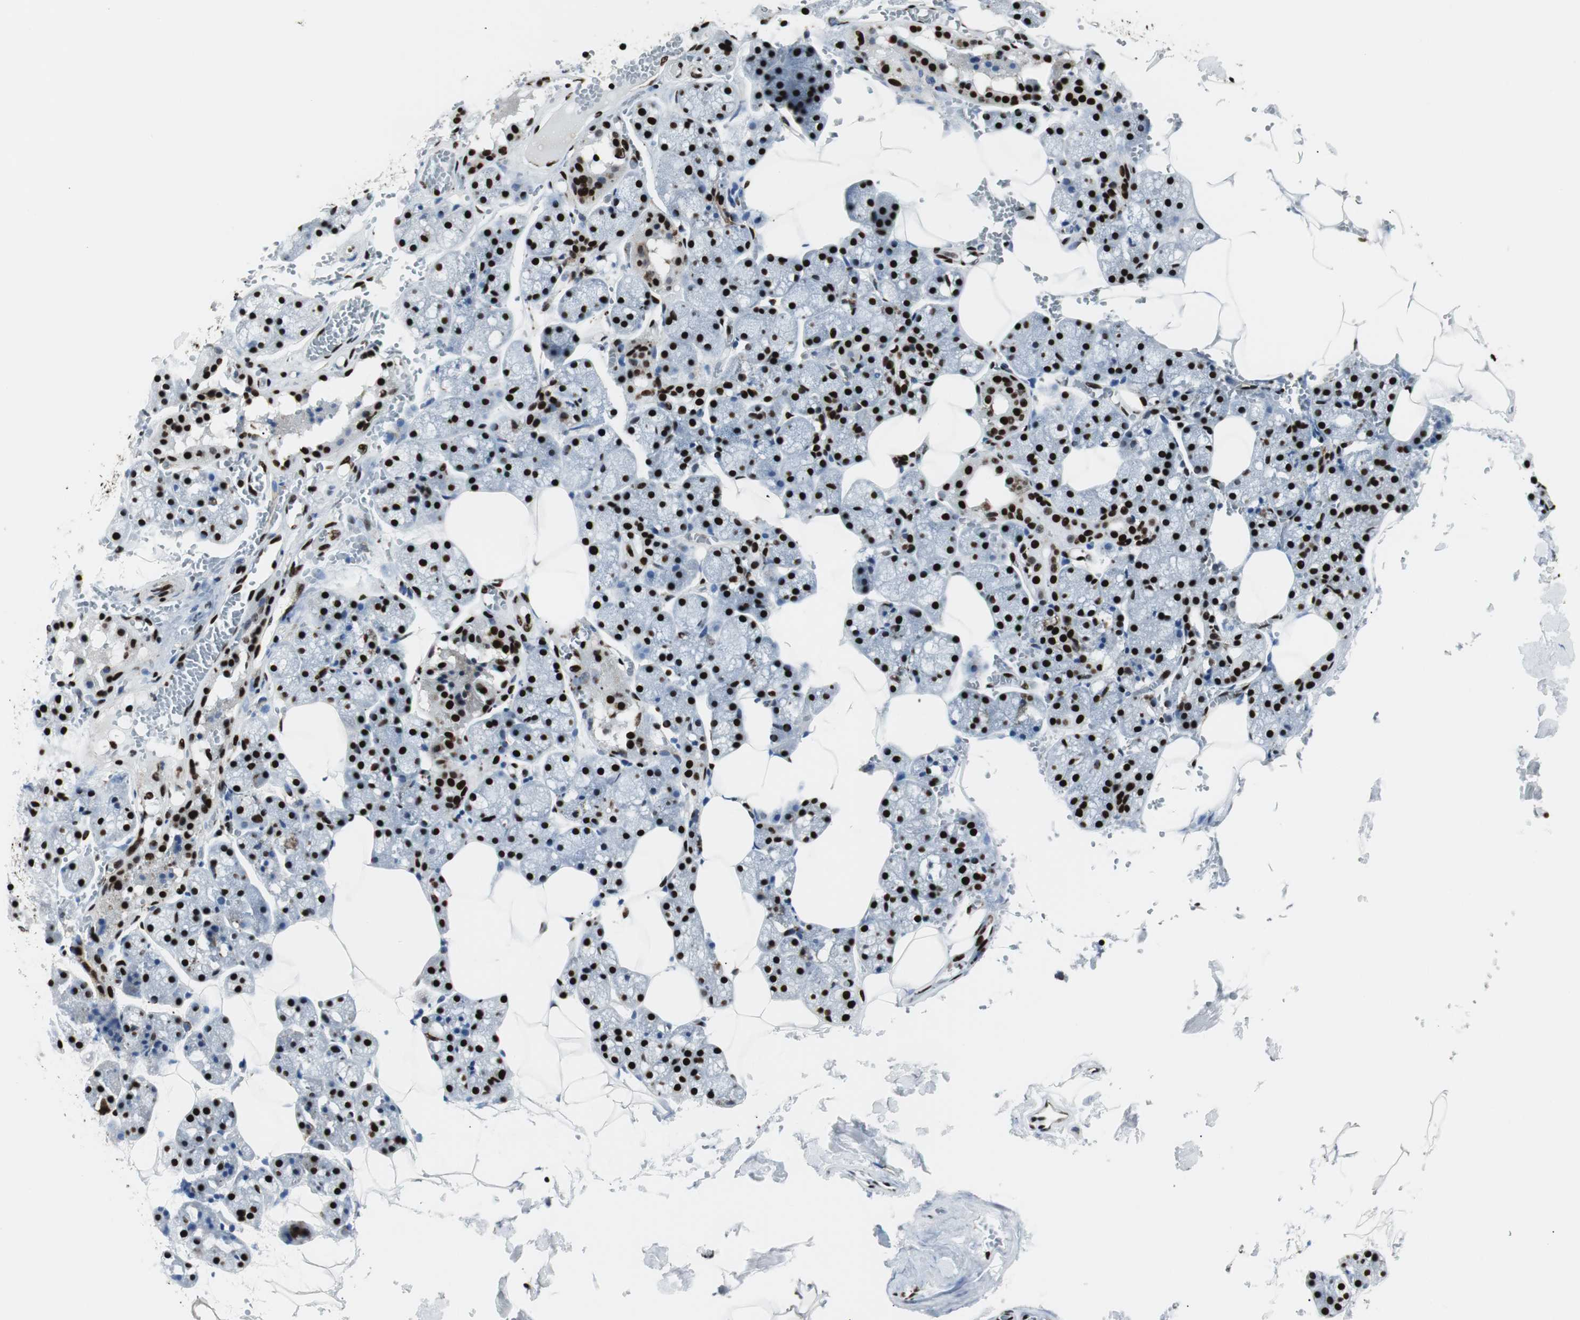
{"staining": {"intensity": "strong", "quantity": ">75%", "location": "nuclear"}, "tissue": "salivary gland", "cell_type": "Glandular cells", "image_type": "normal", "snomed": [{"axis": "morphology", "description": "Normal tissue, NOS"}, {"axis": "topography", "description": "Salivary gland"}], "caption": "An immunohistochemistry (IHC) micrograph of benign tissue is shown. Protein staining in brown labels strong nuclear positivity in salivary gland within glandular cells. (DAB IHC with brightfield microscopy, high magnification).", "gene": "NCL", "patient": {"sex": "male", "age": 62}}